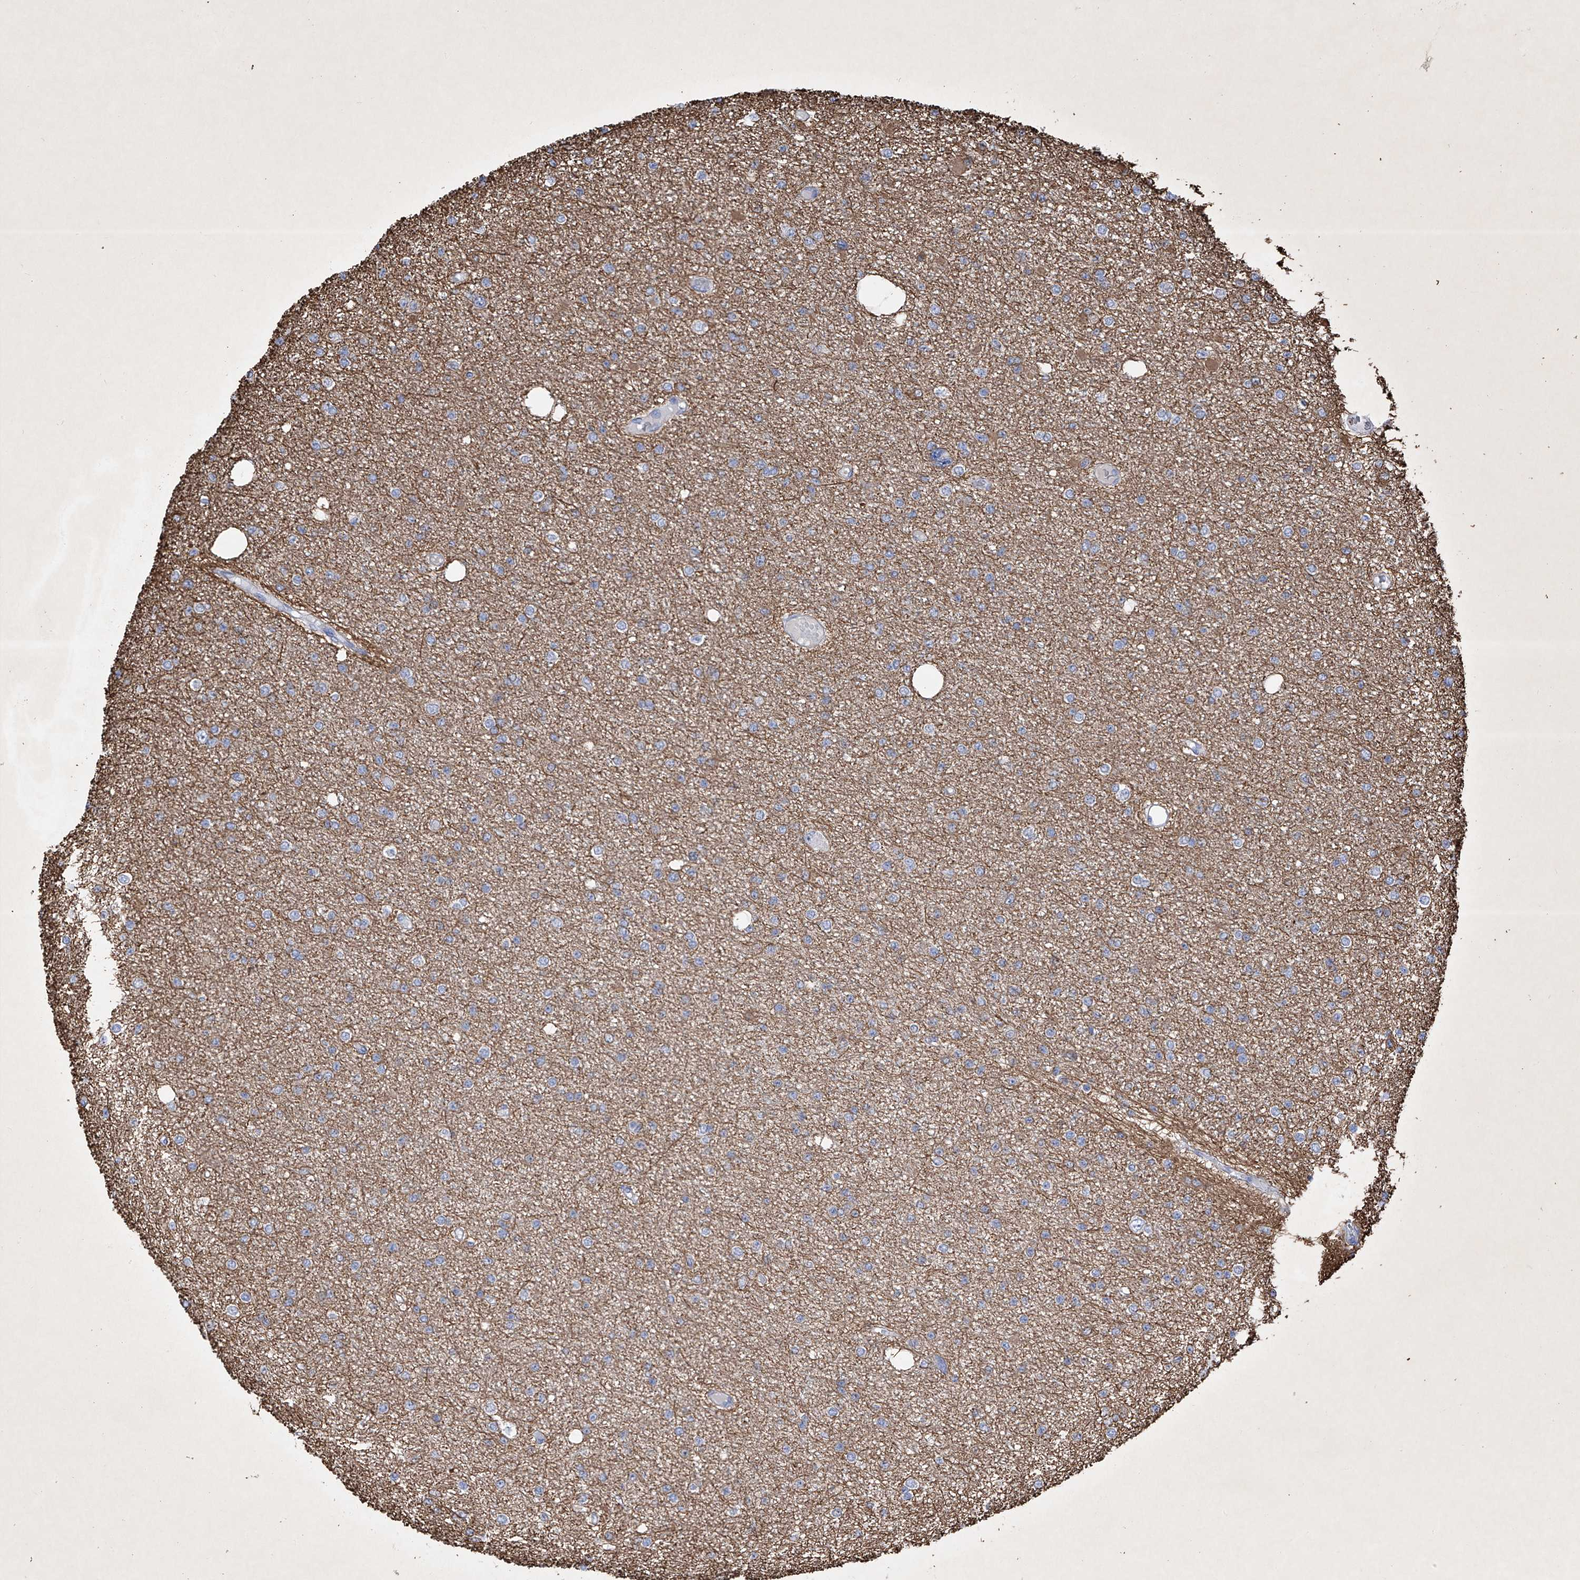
{"staining": {"intensity": "negative", "quantity": "none", "location": "none"}, "tissue": "glioma", "cell_type": "Tumor cells", "image_type": "cancer", "snomed": [{"axis": "morphology", "description": "Glioma, malignant, Low grade"}, {"axis": "topography", "description": "Brain"}], "caption": "The immunohistochemistry (IHC) photomicrograph has no significant staining in tumor cells of glioma tissue.", "gene": "ADRA1A", "patient": {"sex": "female", "age": 22}}